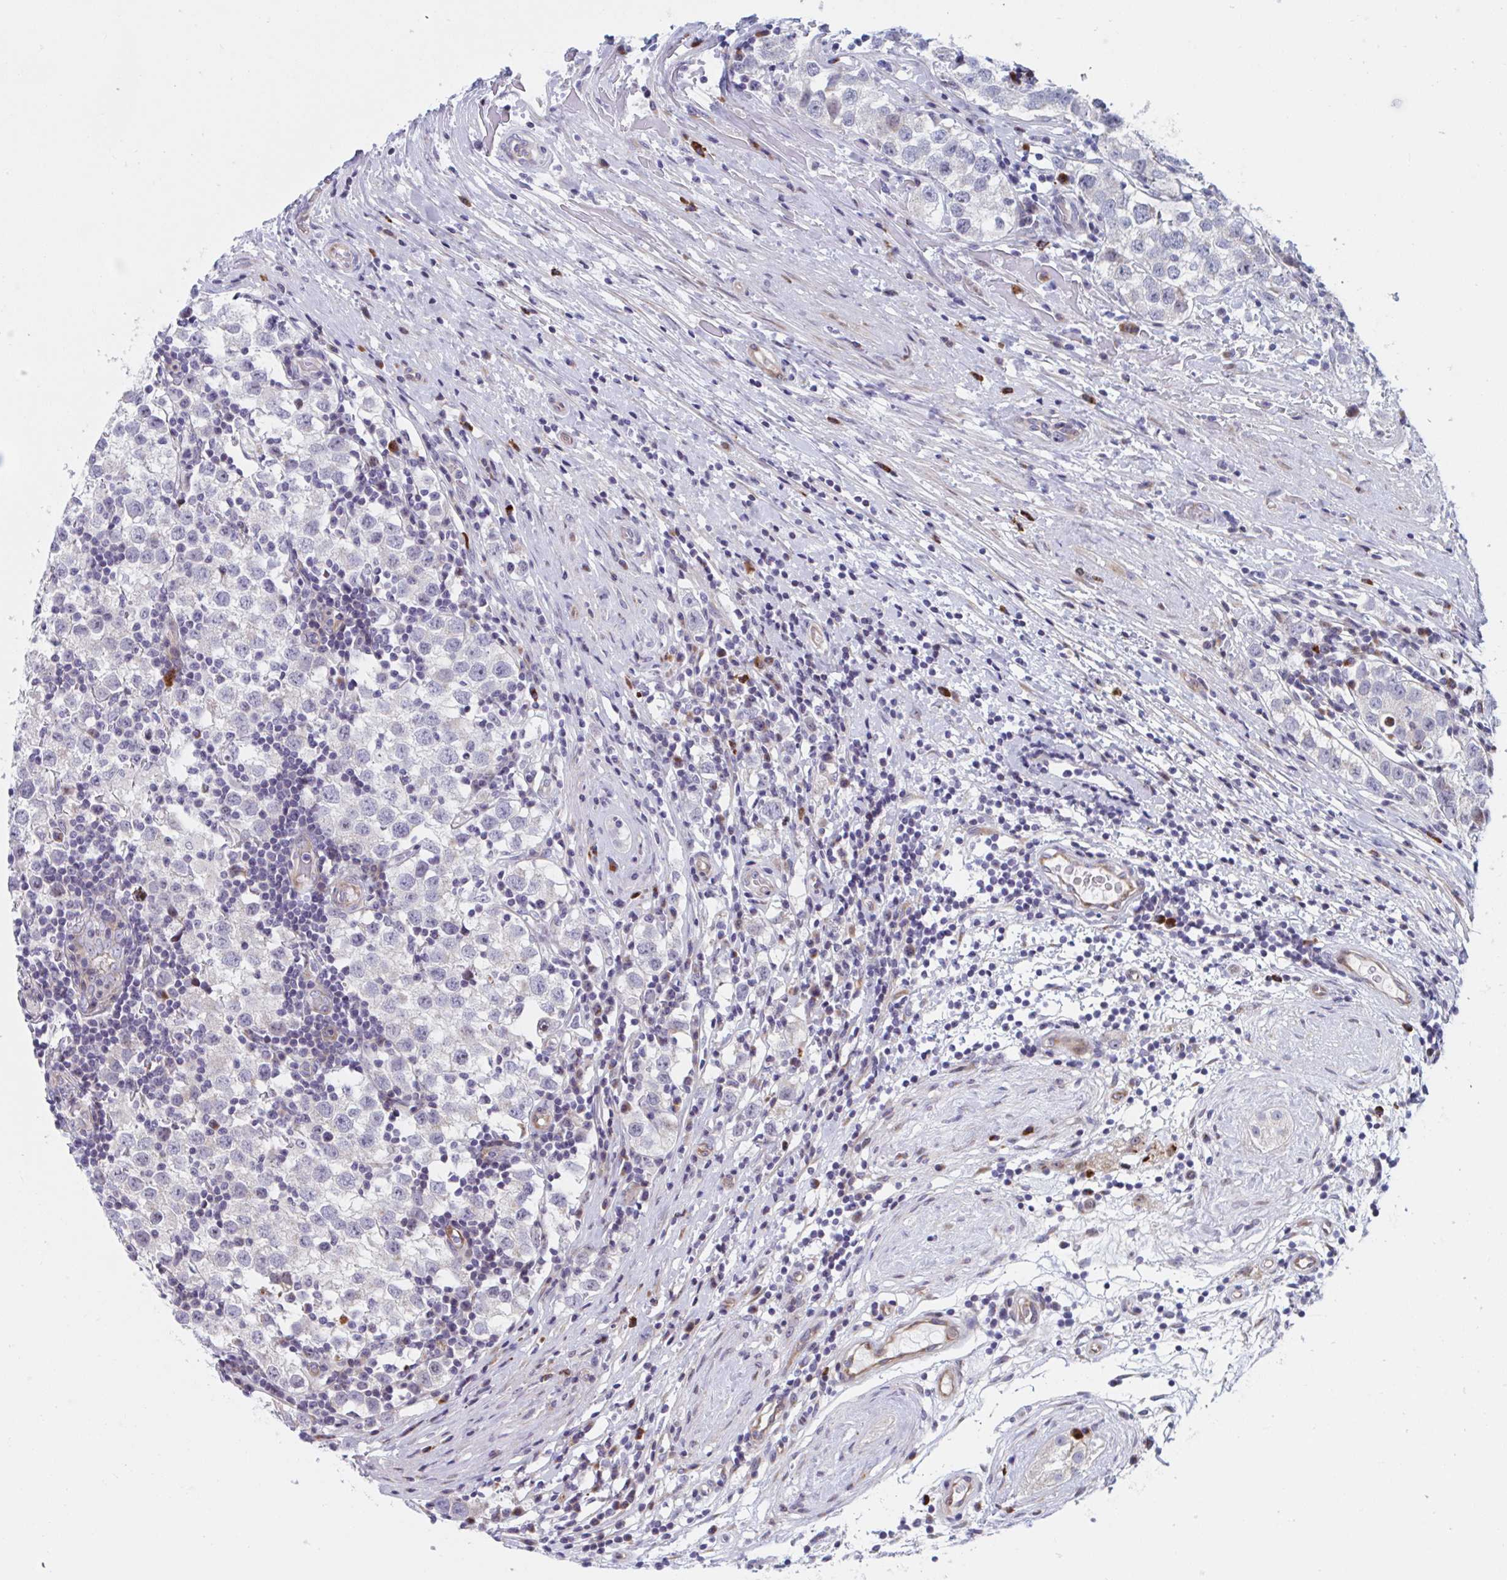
{"staining": {"intensity": "negative", "quantity": "none", "location": "none"}, "tissue": "testis cancer", "cell_type": "Tumor cells", "image_type": "cancer", "snomed": [{"axis": "morphology", "description": "Seminoma, NOS"}, {"axis": "topography", "description": "Testis"}], "caption": "A high-resolution micrograph shows IHC staining of testis cancer, which reveals no significant expression in tumor cells. The staining was performed using DAB (3,3'-diaminobenzidine) to visualize the protein expression in brown, while the nuclei were stained in blue with hematoxylin (Magnification: 20x).", "gene": "DUXA", "patient": {"sex": "male", "age": 34}}